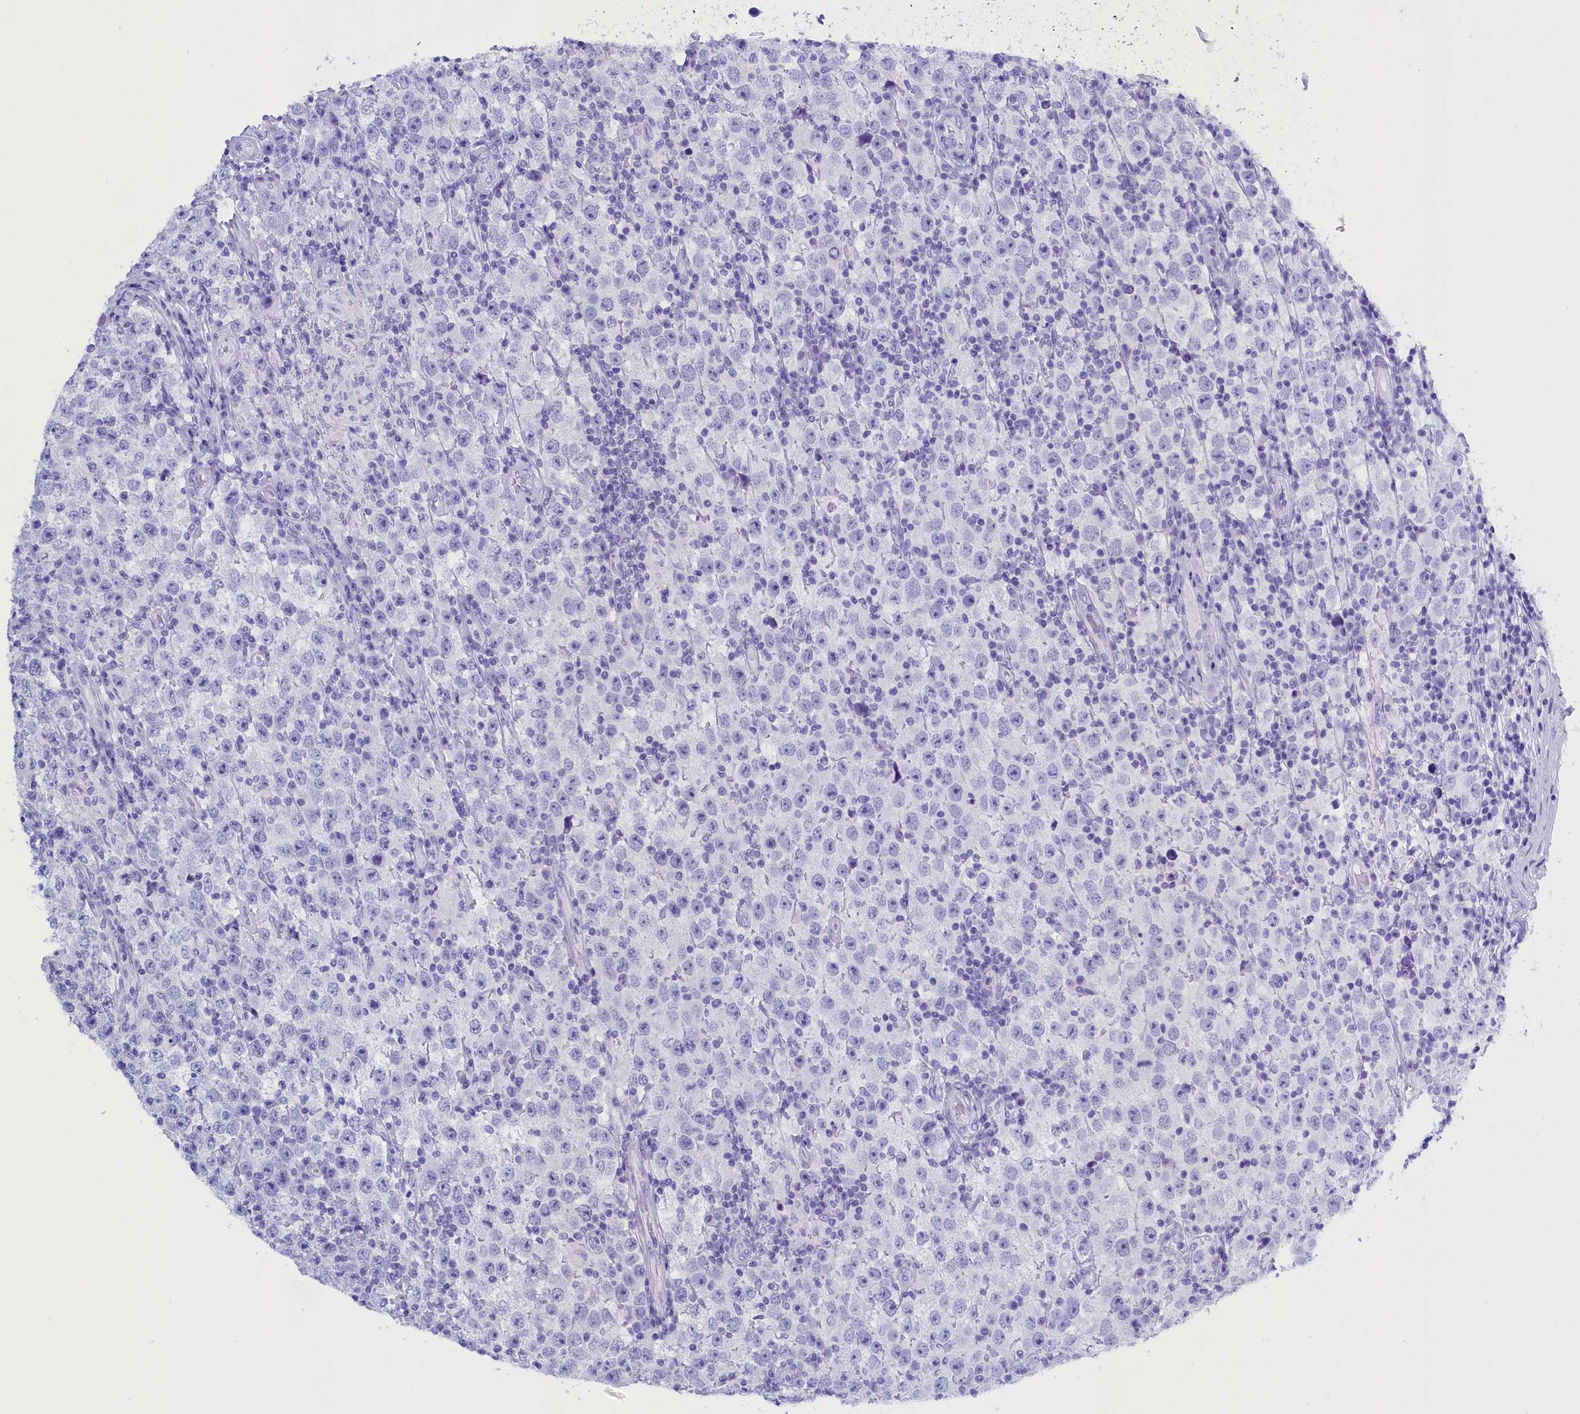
{"staining": {"intensity": "negative", "quantity": "none", "location": "none"}, "tissue": "testis cancer", "cell_type": "Tumor cells", "image_type": "cancer", "snomed": [{"axis": "morphology", "description": "Normal tissue, NOS"}, {"axis": "morphology", "description": "Urothelial carcinoma, High grade"}, {"axis": "morphology", "description": "Seminoma, NOS"}, {"axis": "morphology", "description": "Carcinoma, Embryonal, NOS"}, {"axis": "topography", "description": "Urinary bladder"}, {"axis": "topography", "description": "Testis"}], "caption": "Histopathology image shows no significant protein staining in tumor cells of seminoma (testis).", "gene": "CLC", "patient": {"sex": "male", "age": 41}}